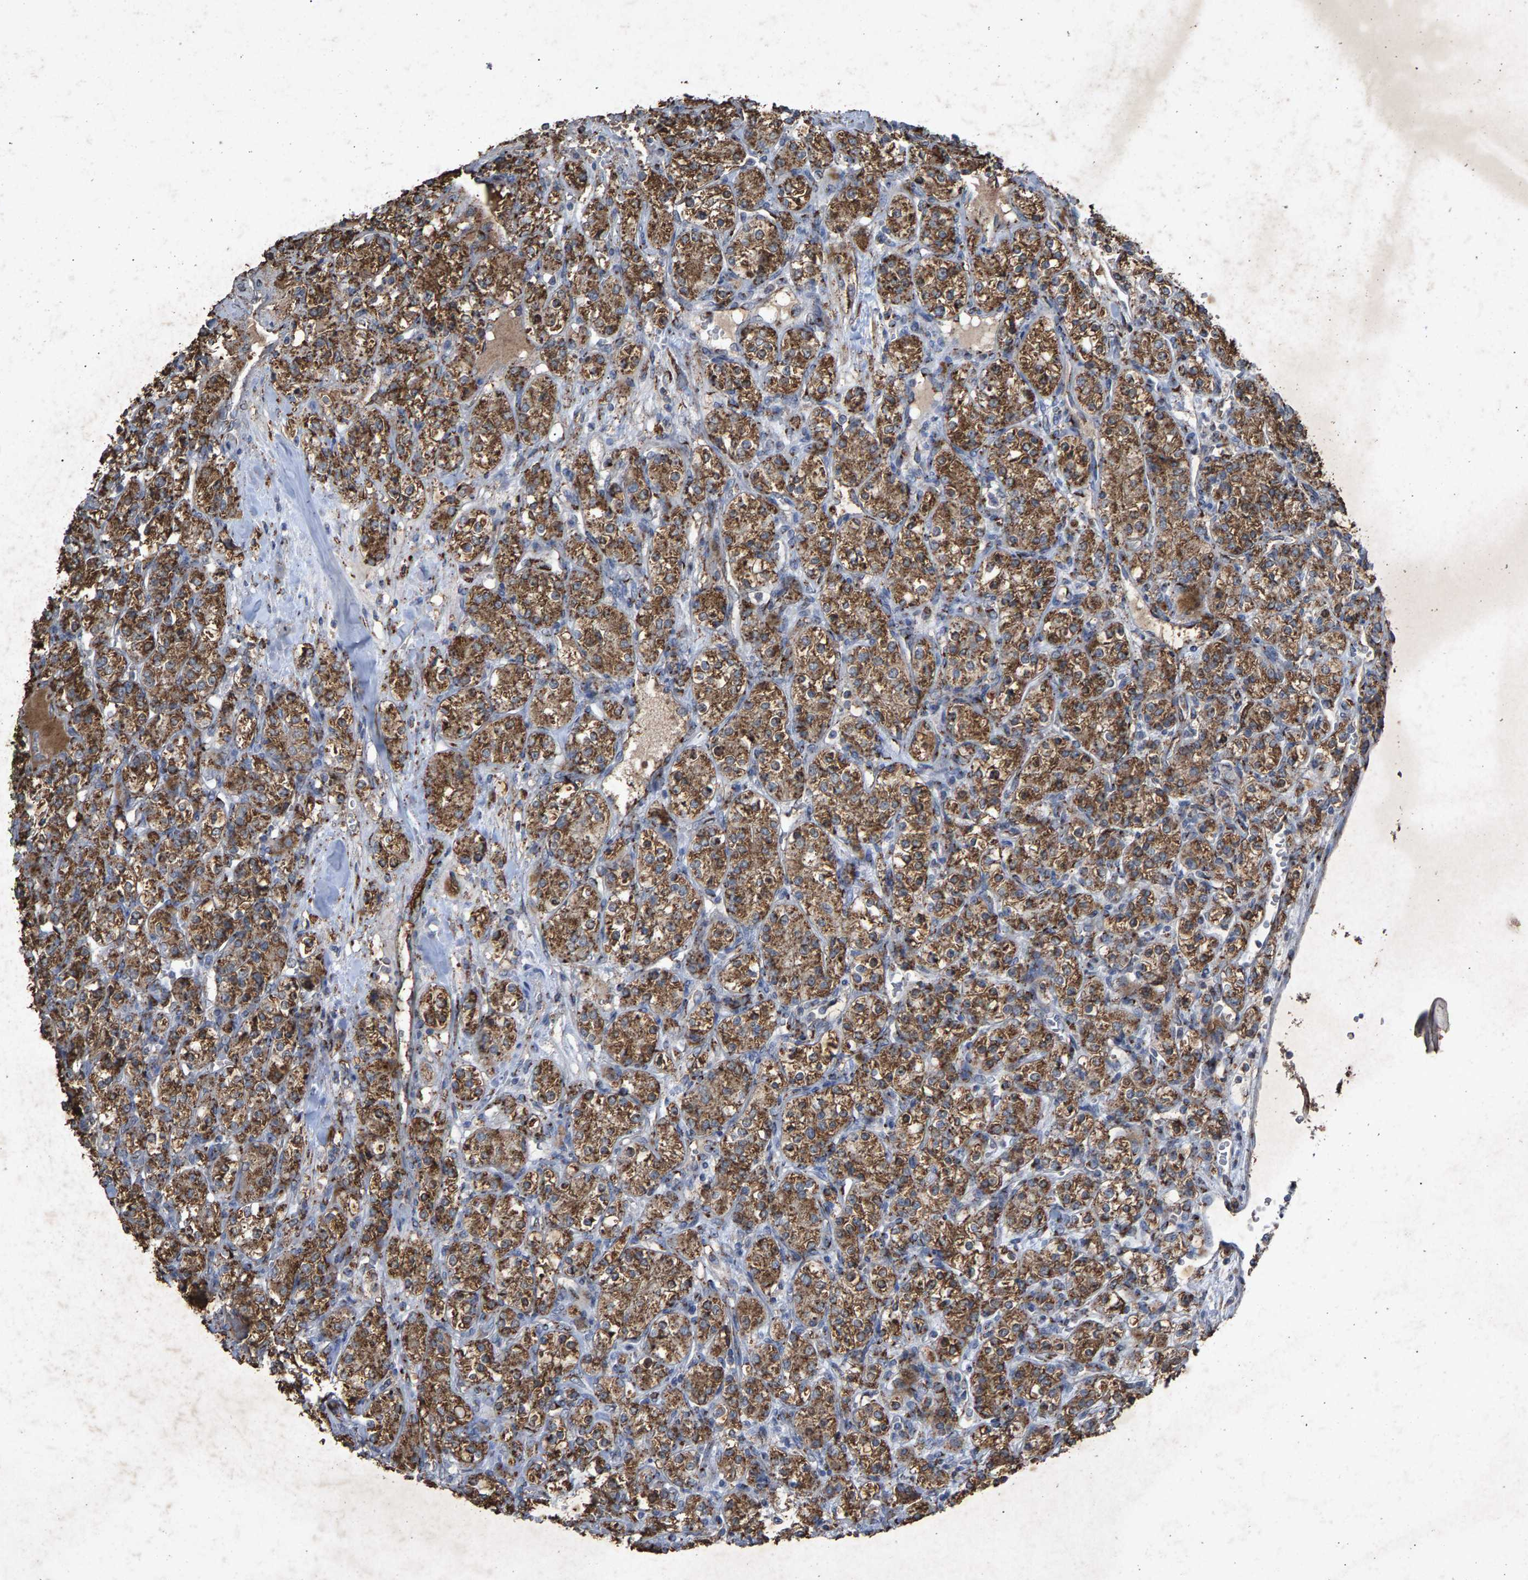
{"staining": {"intensity": "moderate", "quantity": ">75%", "location": "cytoplasmic/membranous"}, "tissue": "renal cancer", "cell_type": "Tumor cells", "image_type": "cancer", "snomed": [{"axis": "morphology", "description": "Adenocarcinoma, NOS"}, {"axis": "topography", "description": "Kidney"}], "caption": "Protein expression analysis of renal cancer (adenocarcinoma) displays moderate cytoplasmic/membranous positivity in about >75% of tumor cells.", "gene": "MAN2A1", "patient": {"sex": "male", "age": 77}}